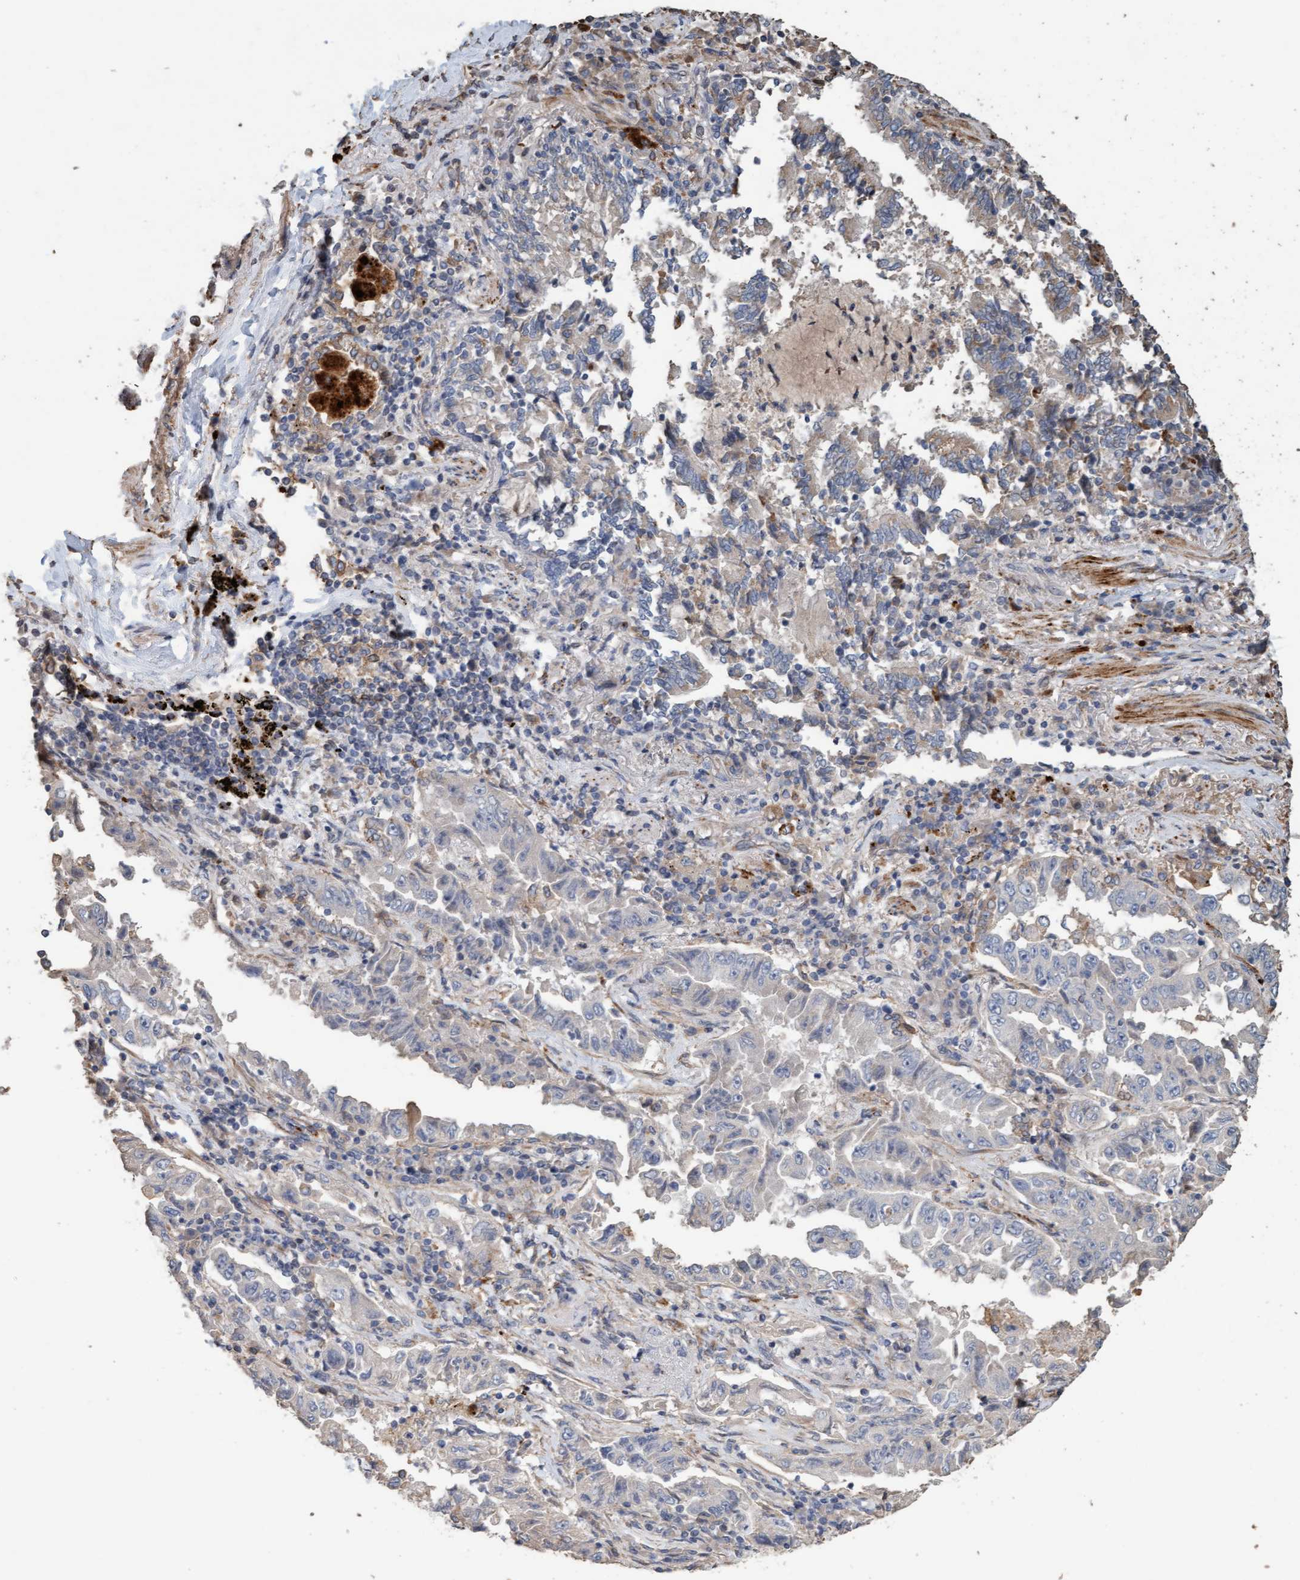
{"staining": {"intensity": "negative", "quantity": "none", "location": "none"}, "tissue": "lung cancer", "cell_type": "Tumor cells", "image_type": "cancer", "snomed": [{"axis": "morphology", "description": "Adenocarcinoma, NOS"}, {"axis": "topography", "description": "Lung"}], "caption": "IHC photomicrograph of neoplastic tissue: human lung cancer (adenocarcinoma) stained with DAB (3,3'-diaminobenzidine) demonstrates no significant protein positivity in tumor cells. (DAB immunohistochemistry visualized using brightfield microscopy, high magnification).", "gene": "LONRF1", "patient": {"sex": "female", "age": 51}}